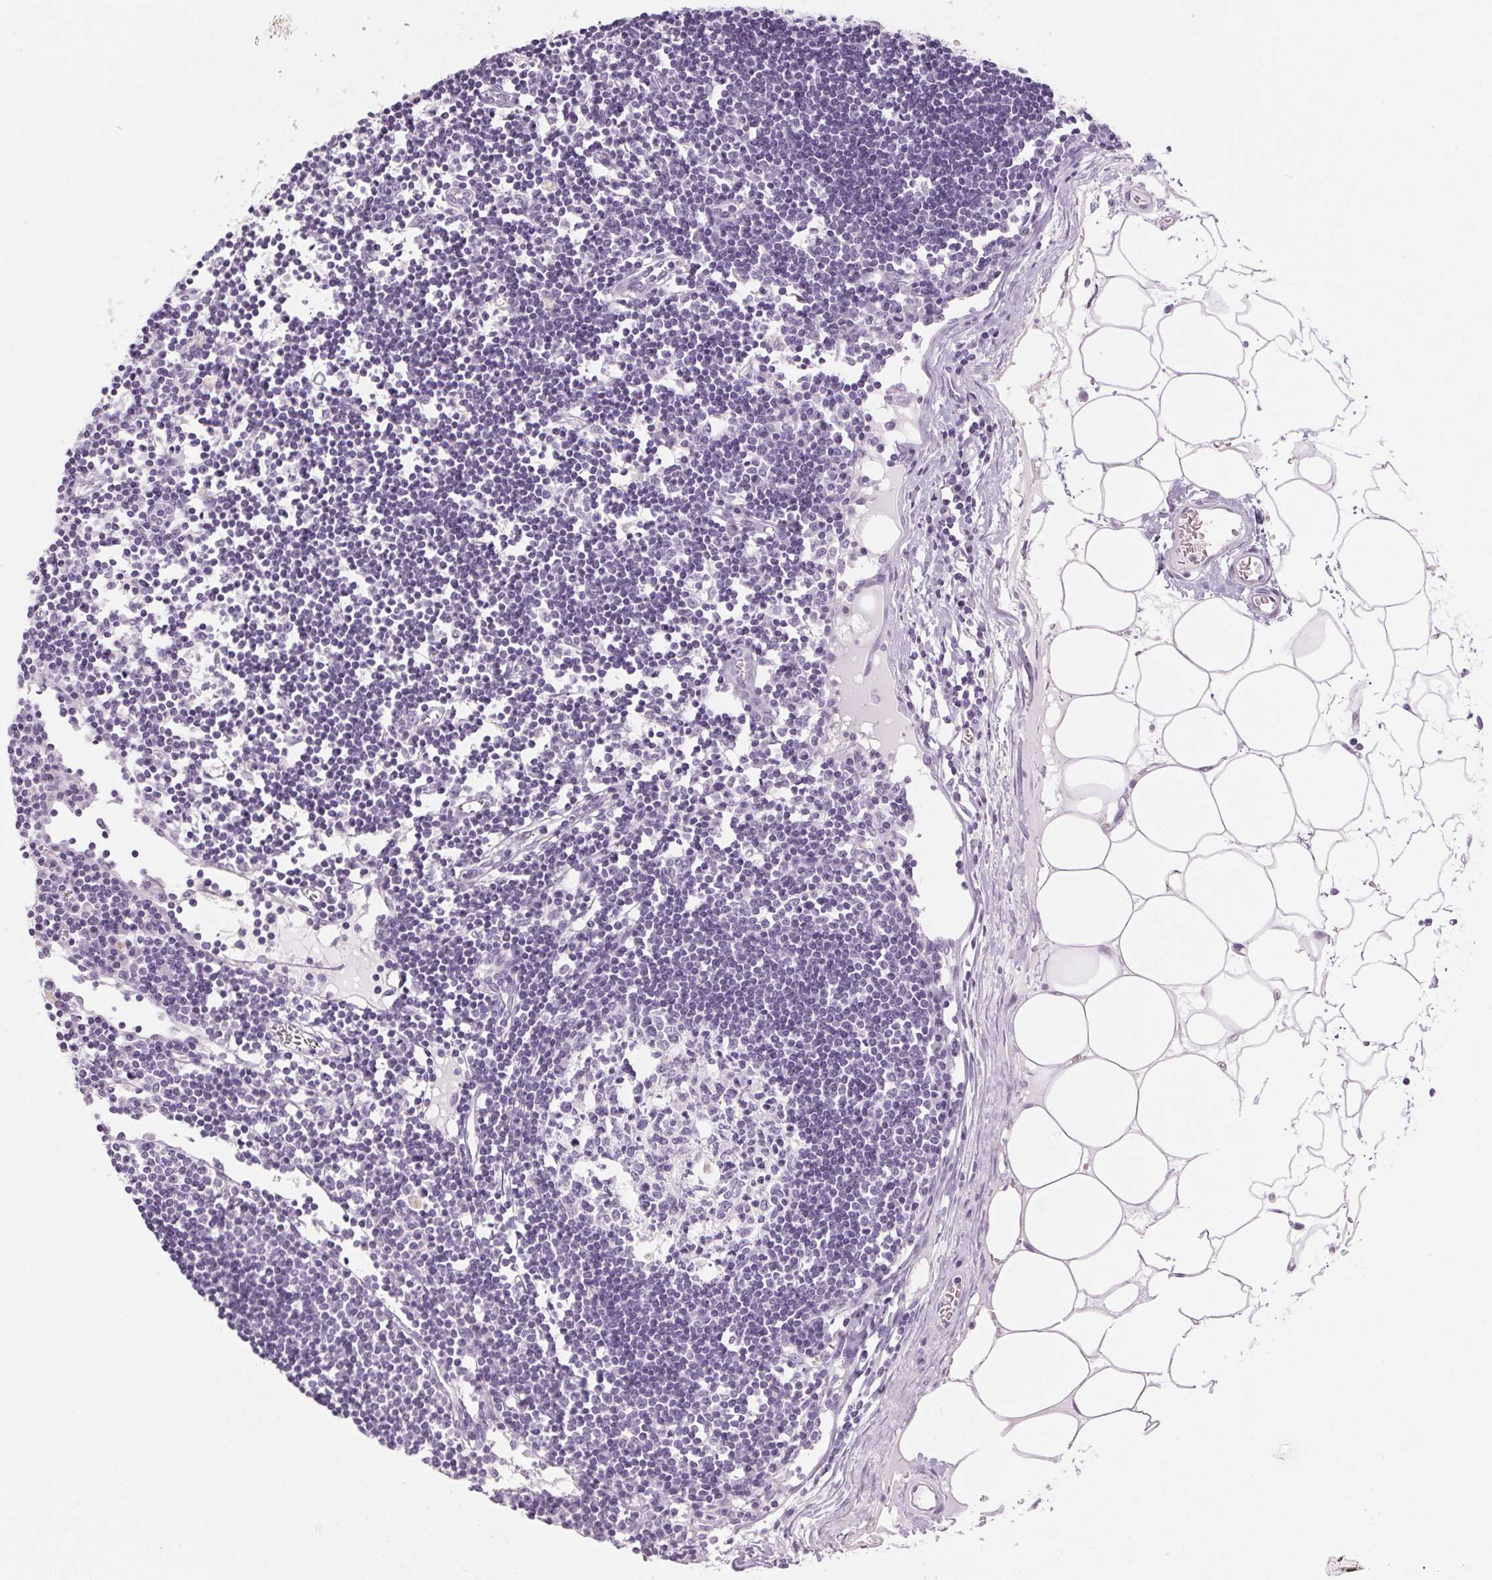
{"staining": {"intensity": "negative", "quantity": "none", "location": "none"}, "tissue": "lymph node", "cell_type": "Germinal center cells", "image_type": "normal", "snomed": [{"axis": "morphology", "description": "Normal tissue, NOS"}, {"axis": "topography", "description": "Lymph node"}], "caption": "Germinal center cells are negative for protein expression in benign human lymph node. (DAB immunohistochemistry (IHC) visualized using brightfield microscopy, high magnification).", "gene": "RPTN", "patient": {"sex": "female", "age": 65}}